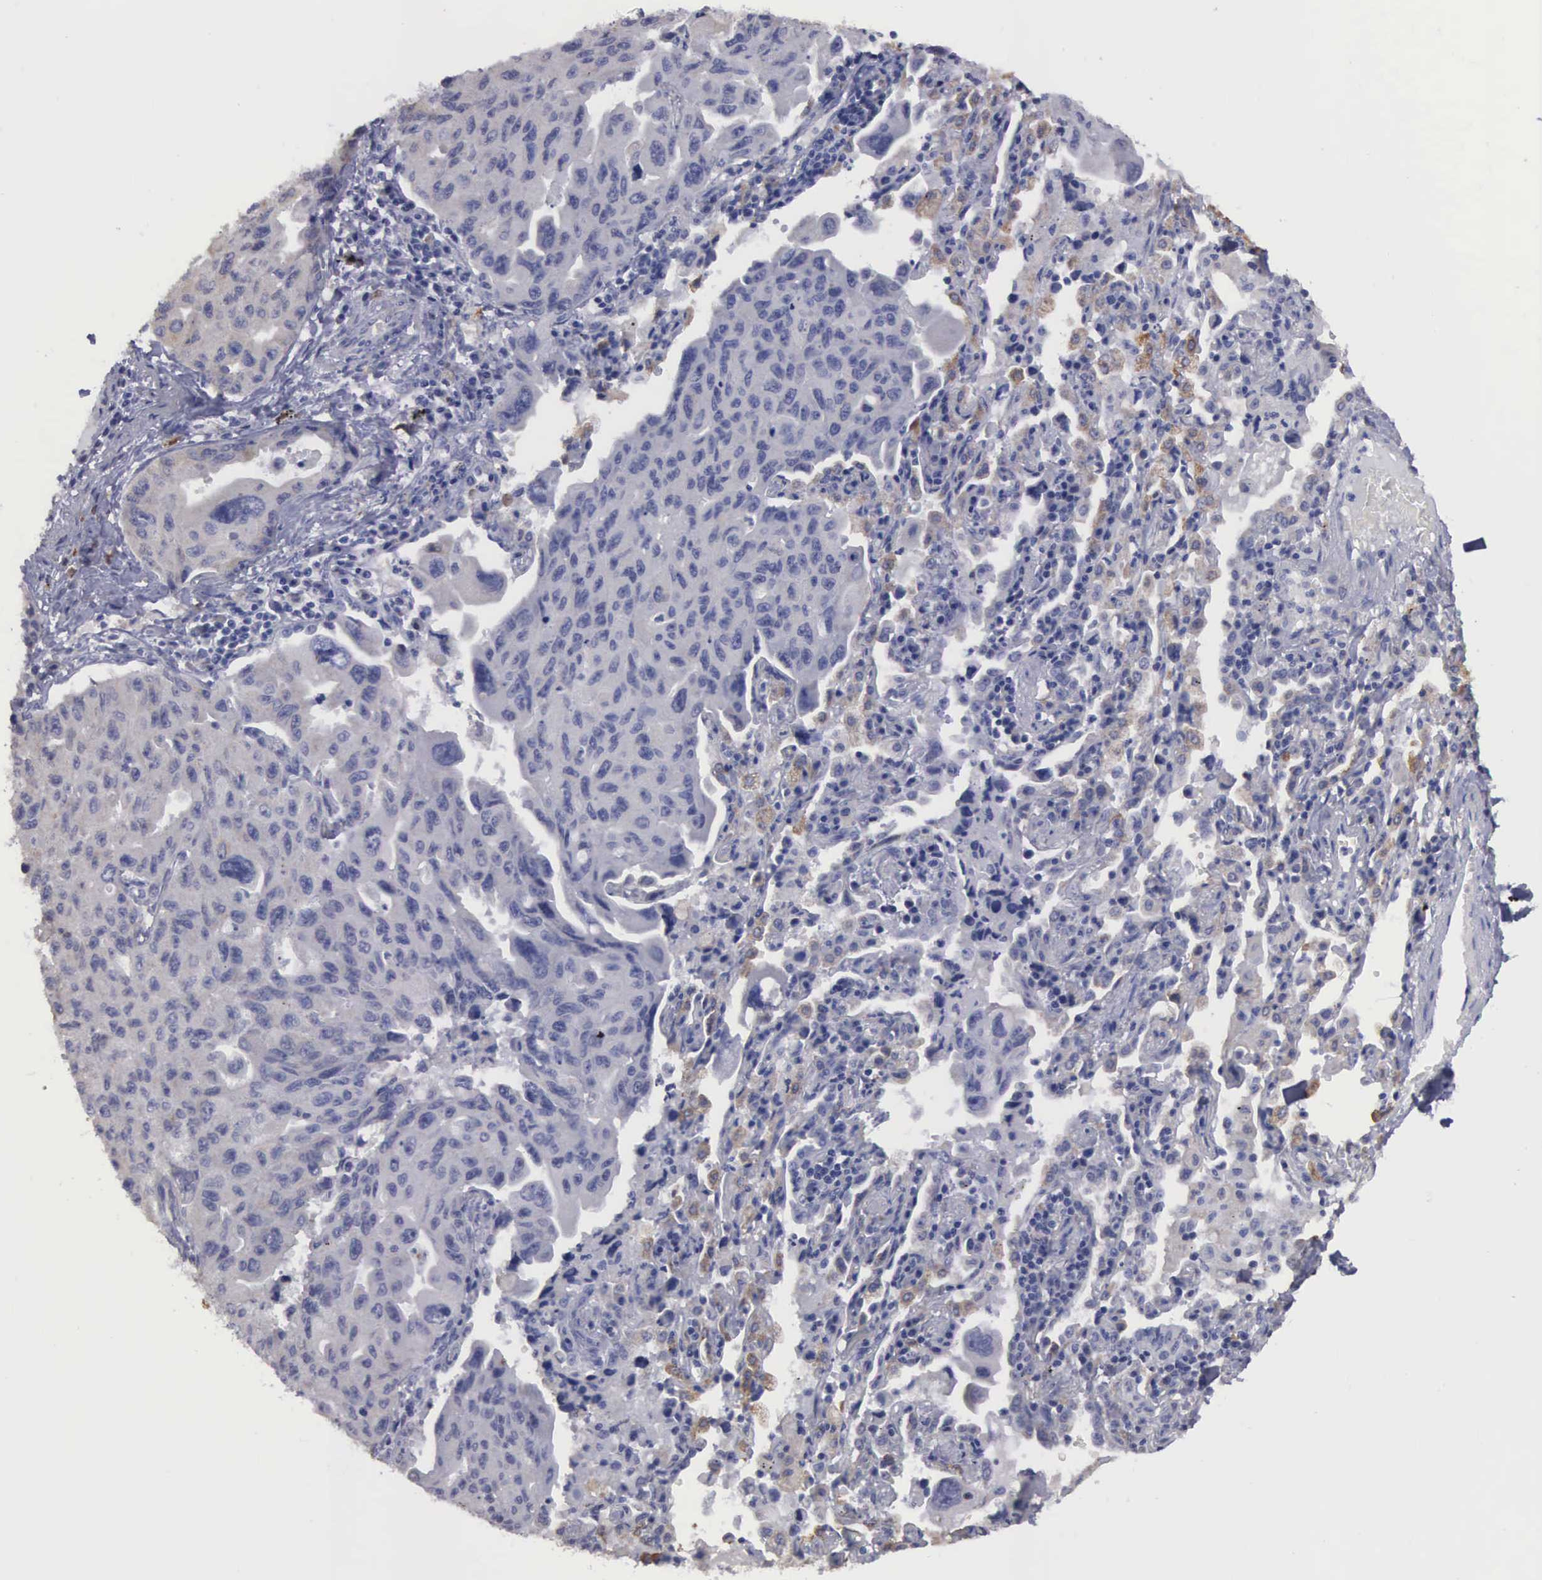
{"staining": {"intensity": "negative", "quantity": "none", "location": "none"}, "tissue": "lung cancer", "cell_type": "Tumor cells", "image_type": "cancer", "snomed": [{"axis": "morphology", "description": "Adenocarcinoma, NOS"}, {"axis": "topography", "description": "Lung"}], "caption": "High magnification brightfield microscopy of lung cancer stained with DAB (3,3'-diaminobenzidine) (brown) and counterstained with hematoxylin (blue): tumor cells show no significant positivity.", "gene": "LIN52", "patient": {"sex": "male", "age": 64}}